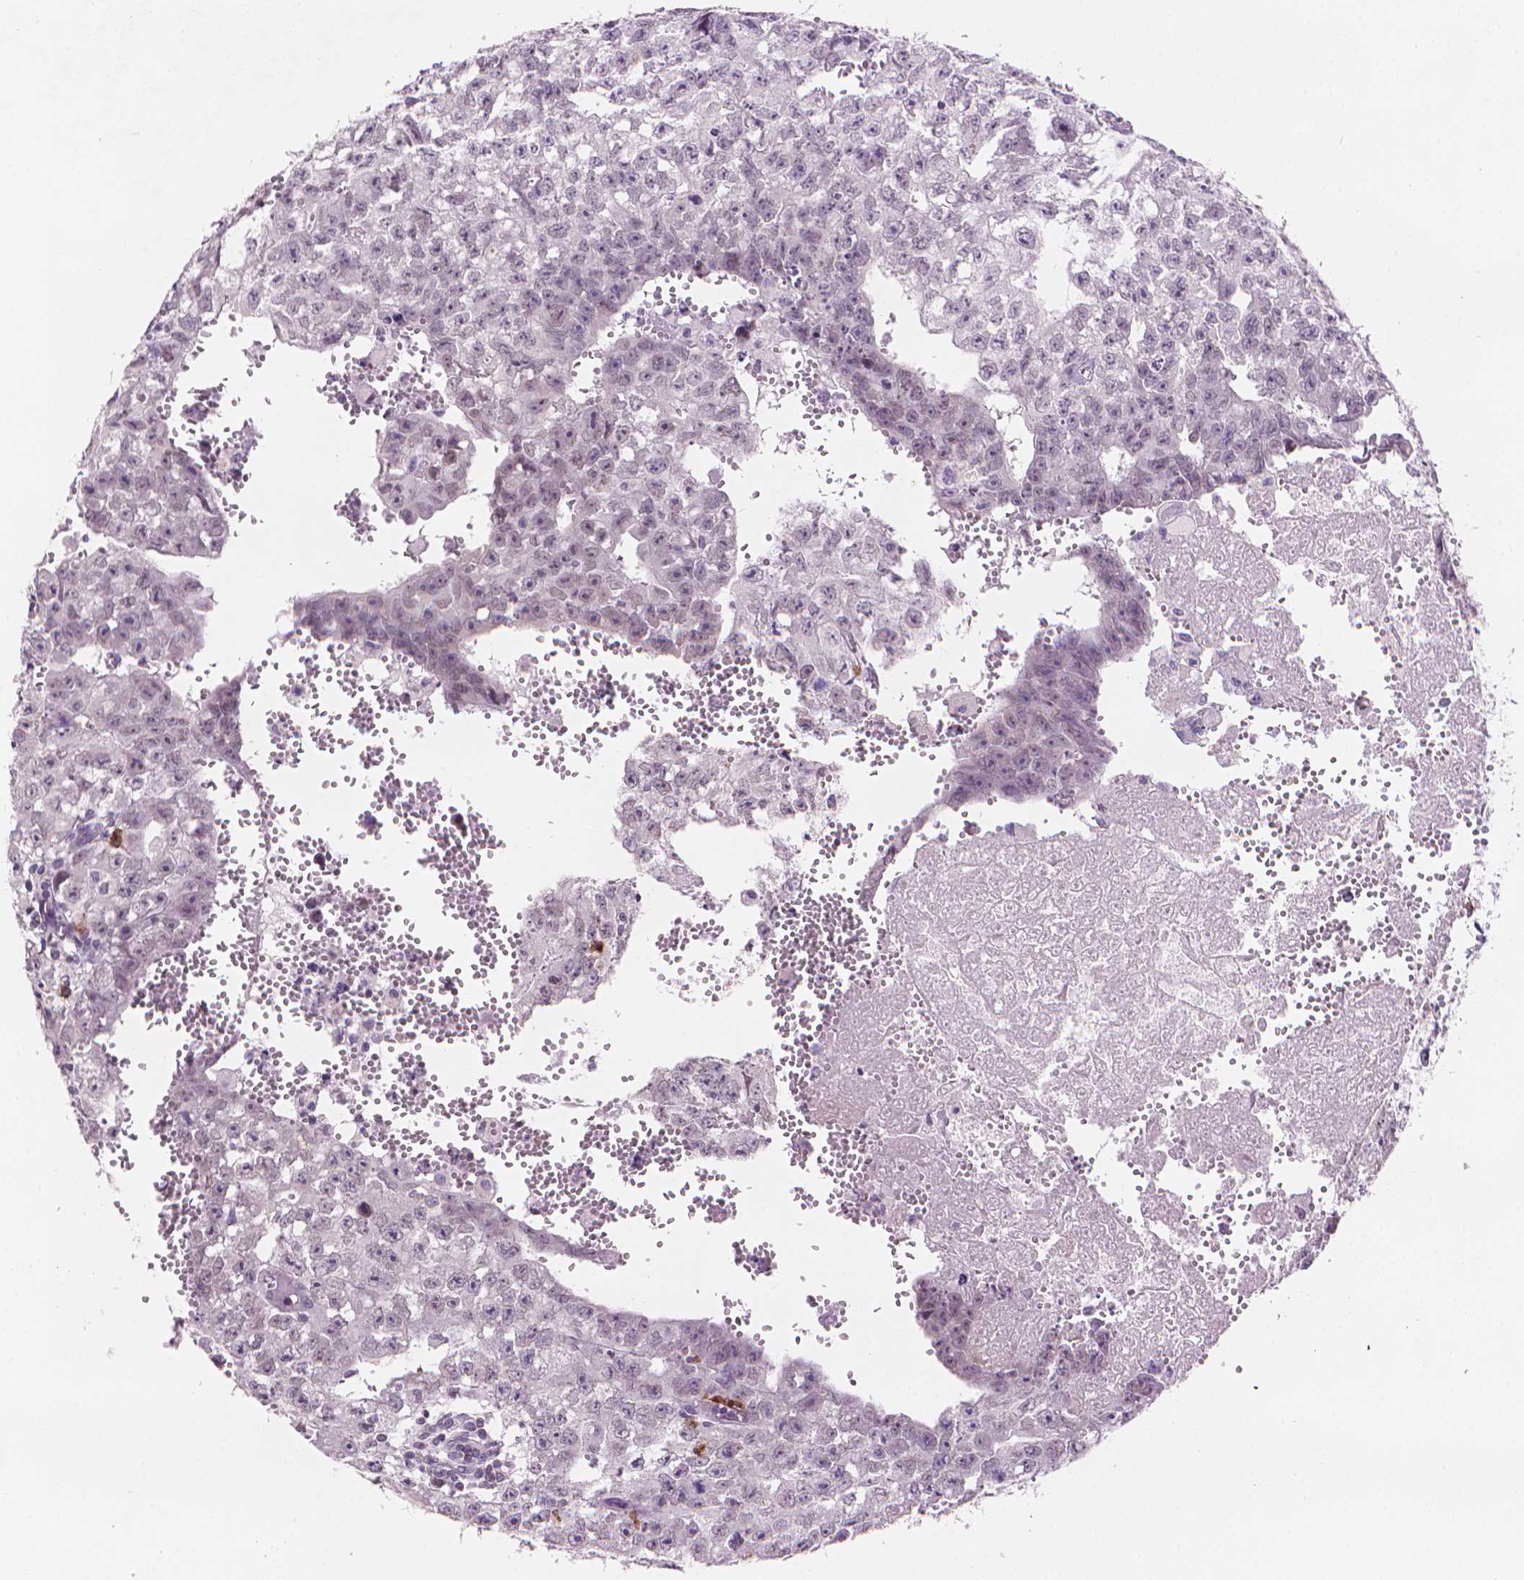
{"staining": {"intensity": "negative", "quantity": "none", "location": "none"}, "tissue": "testis cancer", "cell_type": "Tumor cells", "image_type": "cancer", "snomed": [{"axis": "morphology", "description": "Carcinoma, Embryonal, NOS"}, {"axis": "morphology", "description": "Teratoma, malignant, NOS"}, {"axis": "topography", "description": "Testis"}], "caption": "Human testis malignant teratoma stained for a protein using immunohistochemistry (IHC) shows no staining in tumor cells.", "gene": "TMEM184A", "patient": {"sex": "male", "age": 24}}